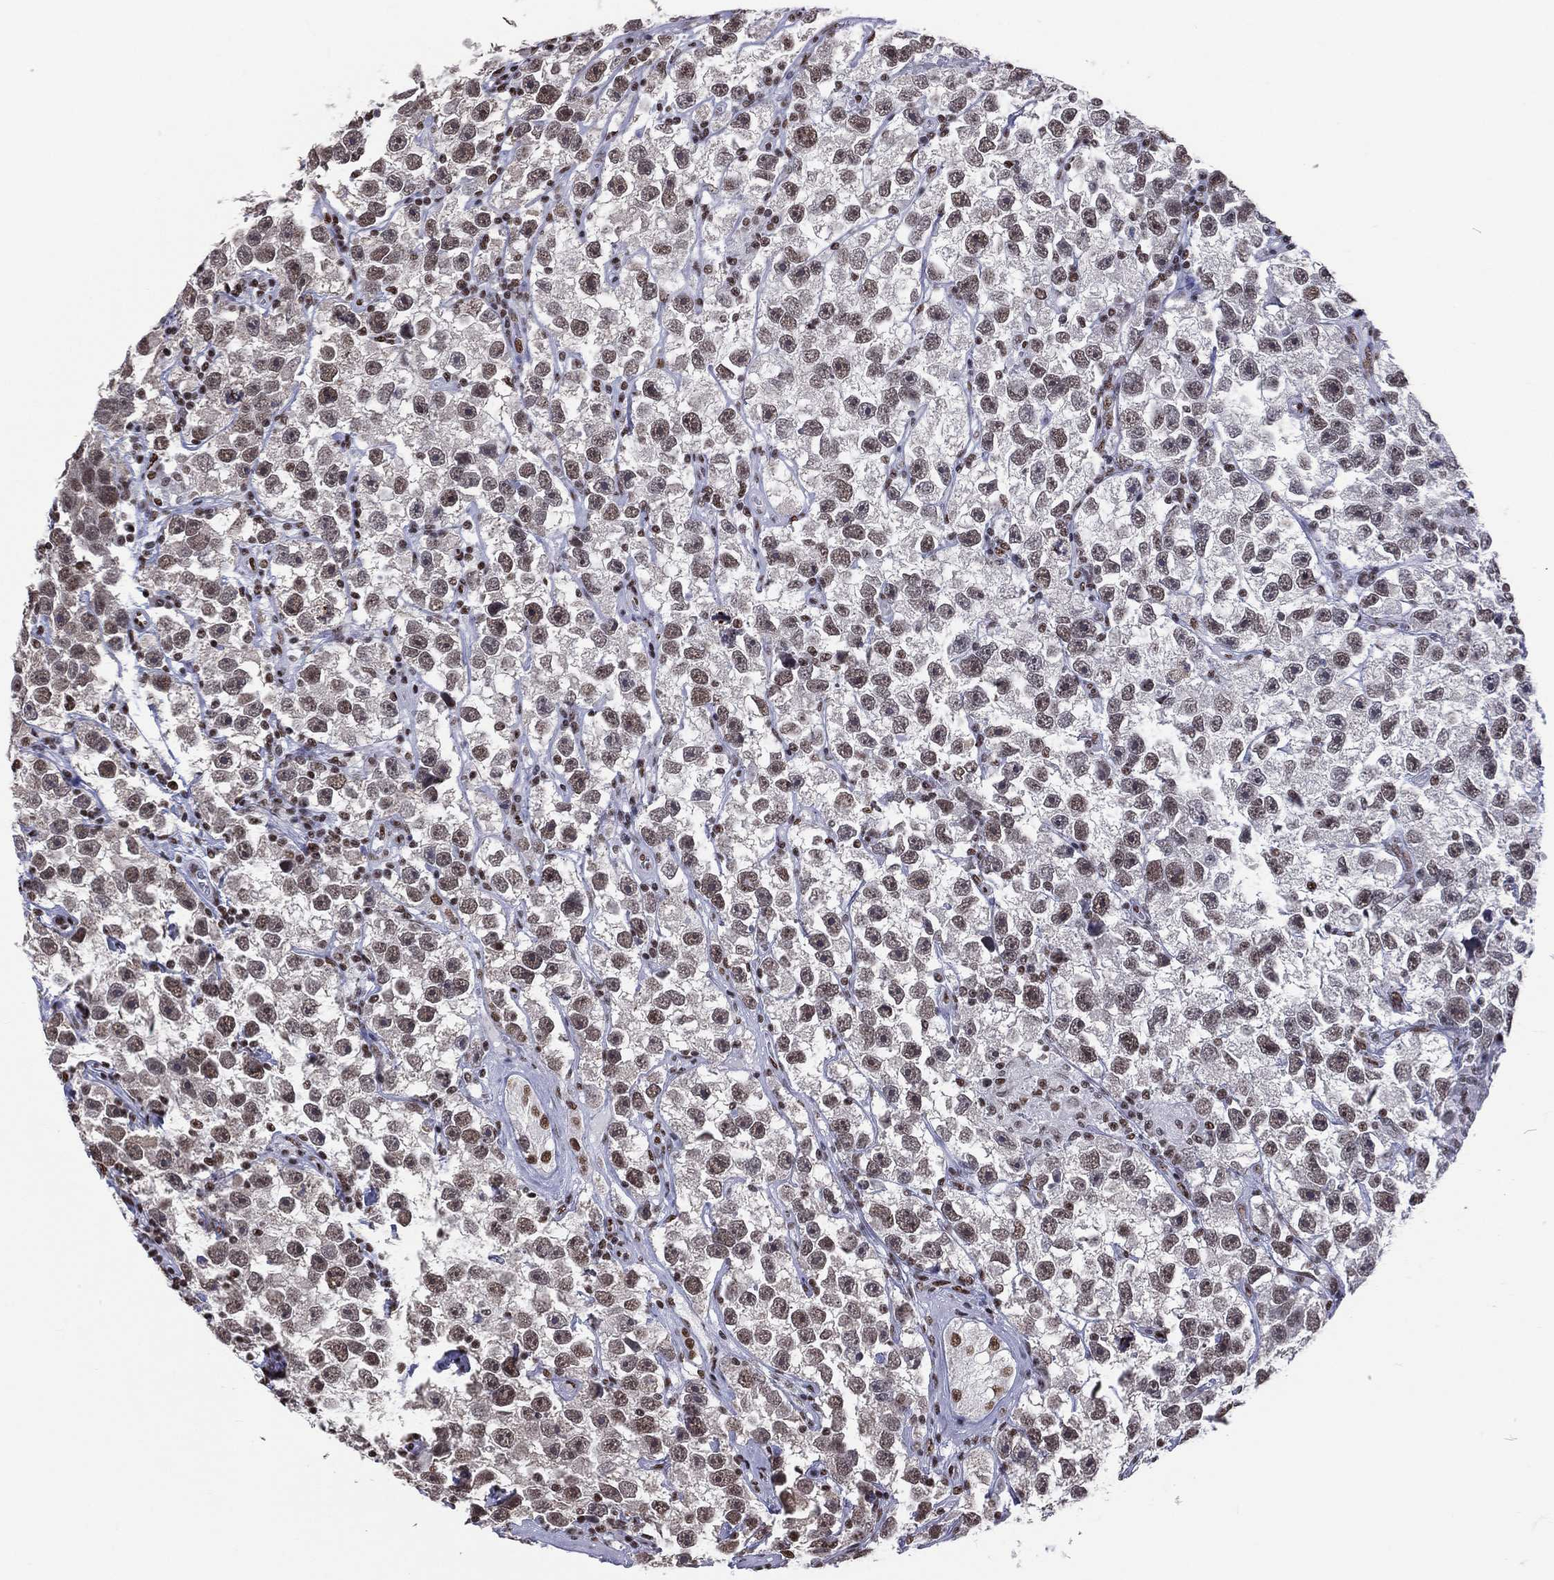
{"staining": {"intensity": "moderate", "quantity": "25%-75%", "location": "nuclear"}, "tissue": "testis cancer", "cell_type": "Tumor cells", "image_type": "cancer", "snomed": [{"axis": "morphology", "description": "Seminoma, NOS"}, {"axis": "topography", "description": "Testis"}], "caption": "IHC image of neoplastic tissue: human seminoma (testis) stained using immunohistochemistry displays medium levels of moderate protein expression localized specifically in the nuclear of tumor cells, appearing as a nuclear brown color.", "gene": "ZNF7", "patient": {"sex": "male", "age": 26}}